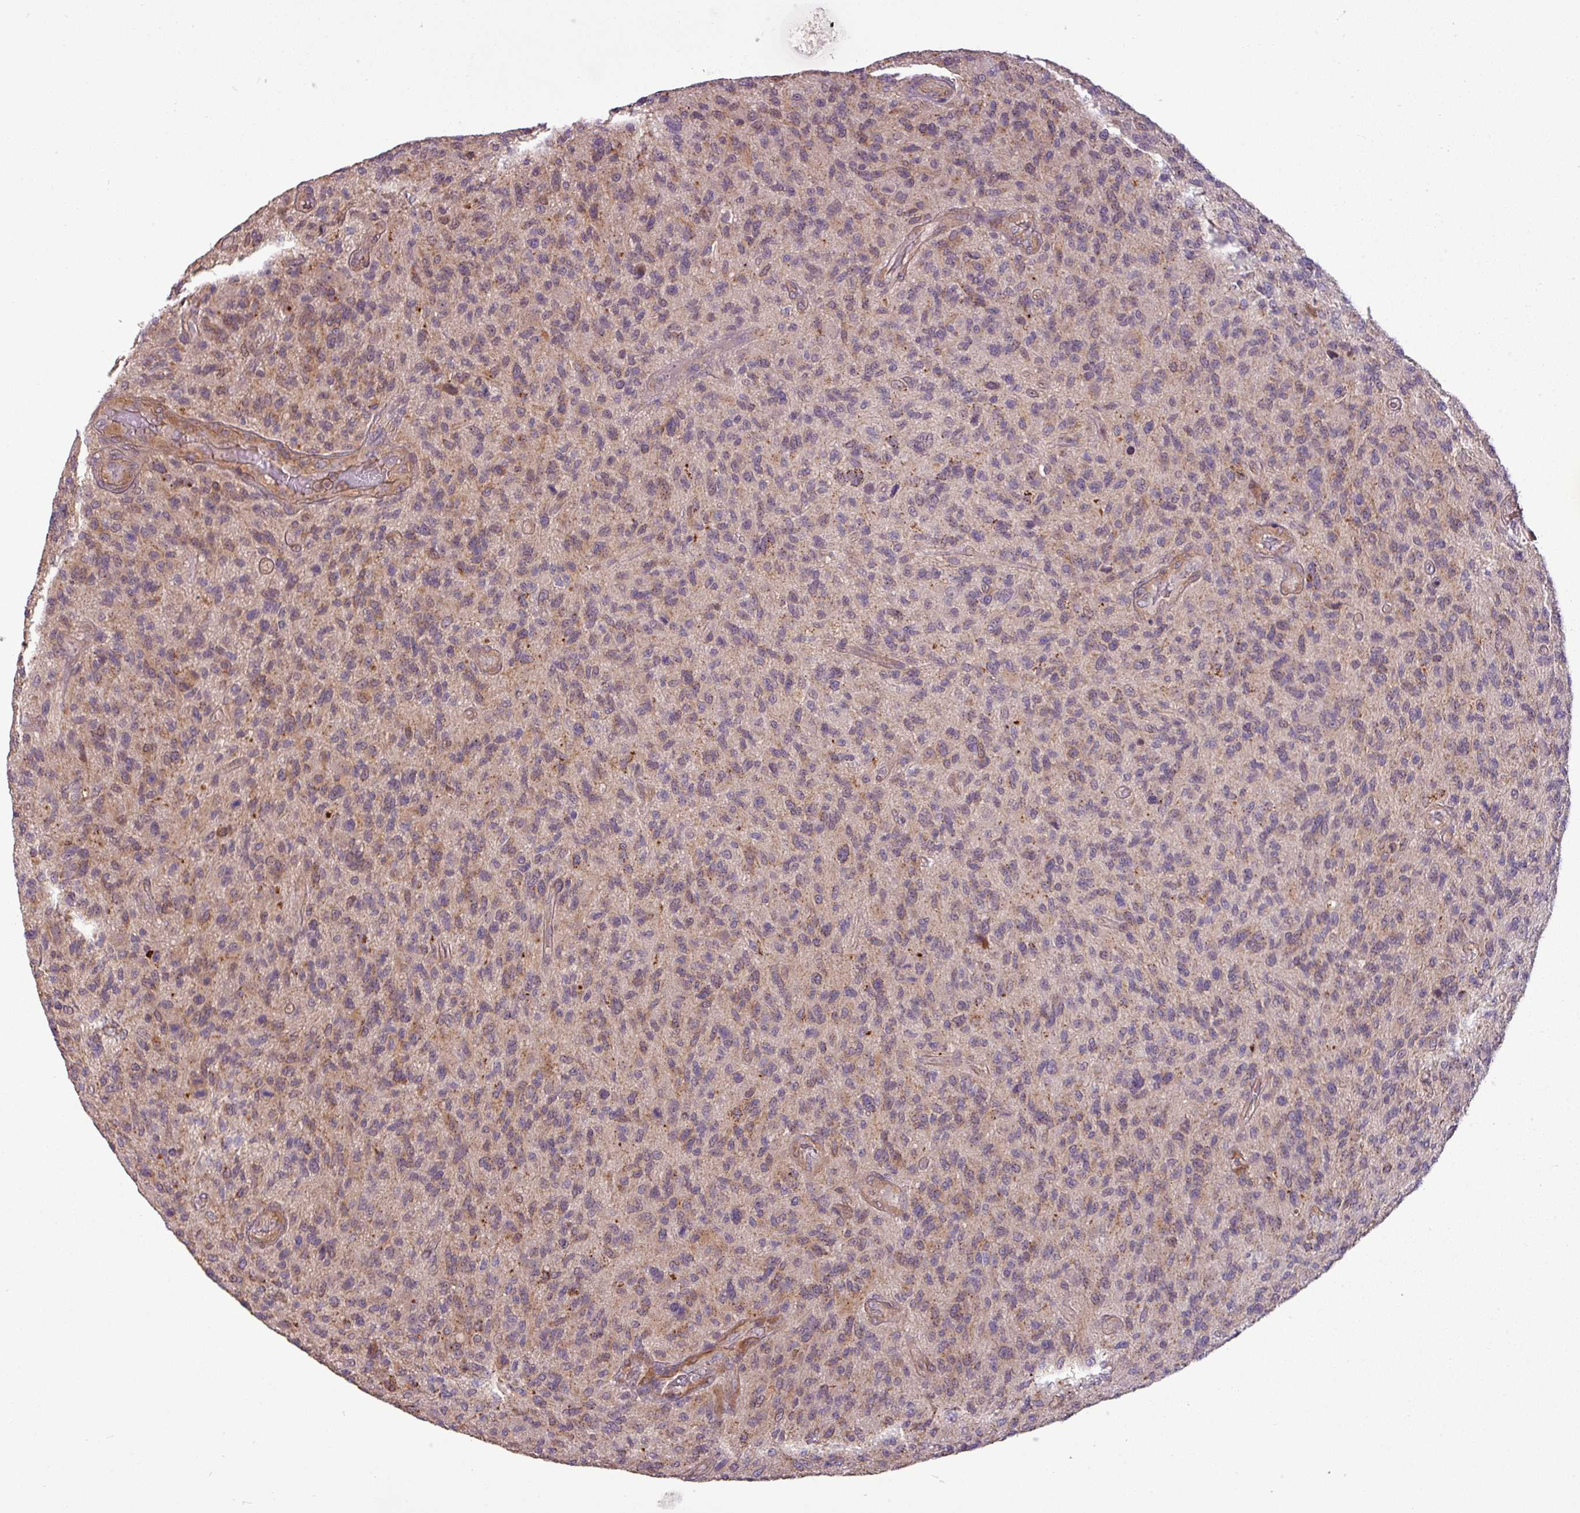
{"staining": {"intensity": "moderate", "quantity": "<25%", "location": "cytoplasmic/membranous"}, "tissue": "glioma", "cell_type": "Tumor cells", "image_type": "cancer", "snomed": [{"axis": "morphology", "description": "Glioma, malignant, High grade"}, {"axis": "topography", "description": "Brain"}], "caption": "The immunohistochemical stain labels moderate cytoplasmic/membranous staining in tumor cells of glioma tissue.", "gene": "ZNF35", "patient": {"sex": "male", "age": 47}}